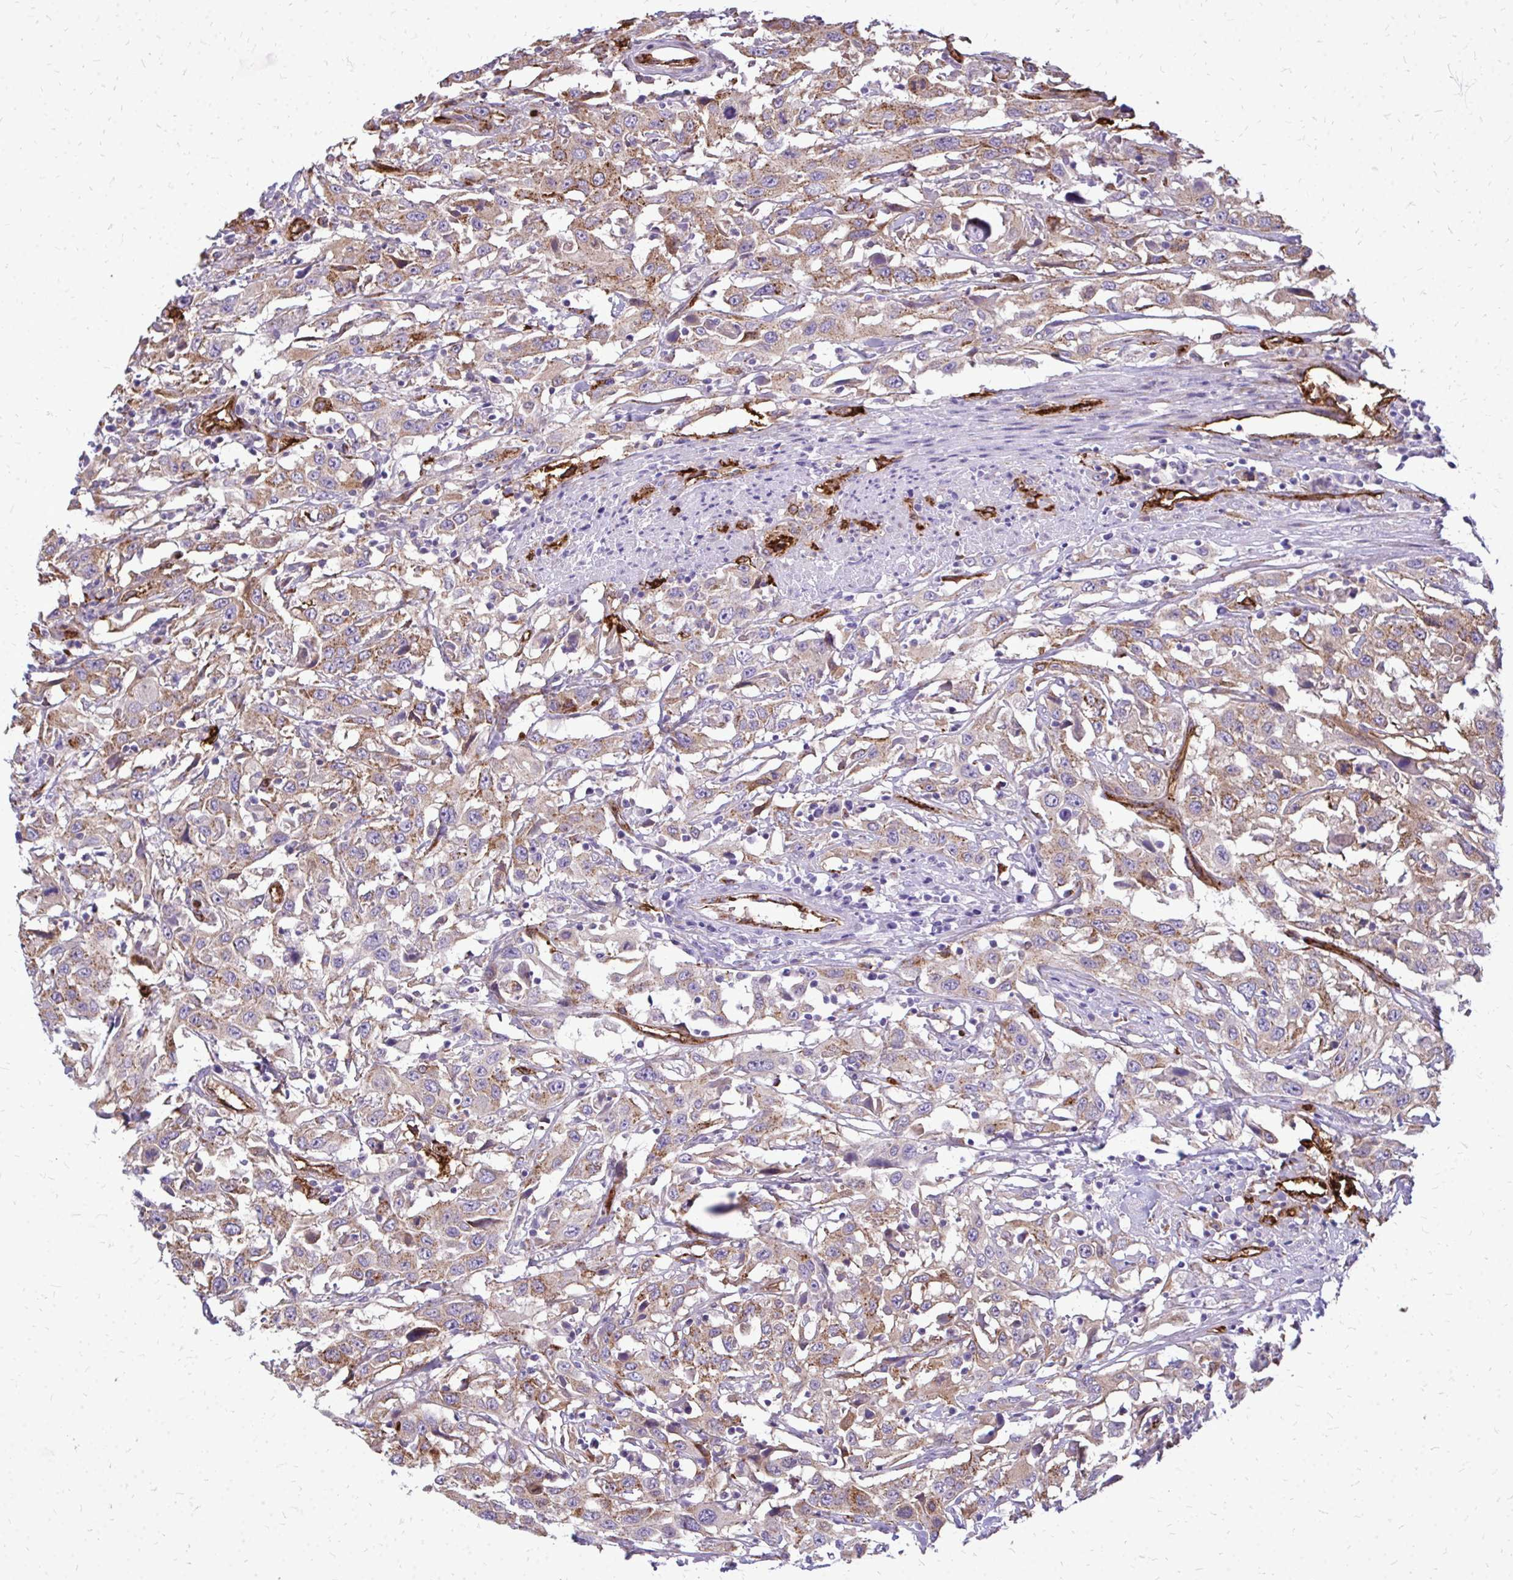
{"staining": {"intensity": "moderate", "quantity": ">75%", "location": "cytoplasmic/membranous"}, "tissue": "urothelial cancer", "cell_type": "Tumor cells", "image_type": "cancer", "snomed": [{"axis": "morphology", "description": "Urothelial carcinoma, High grade"}, {"axis": "topography", "description": "Urinary bladder"}], "caption": "A high-resolution photomicrograph shows immunohistochemistry (IHC) staining of urothelial cancer, which reveals moderate cytoplasmic/membranous staining in about >75% of tumor cells. (IHC, brightfield microscopy, high magnification).", "gene": "MARCKSL1", "patient": {"sex": "male", "age": 61}}